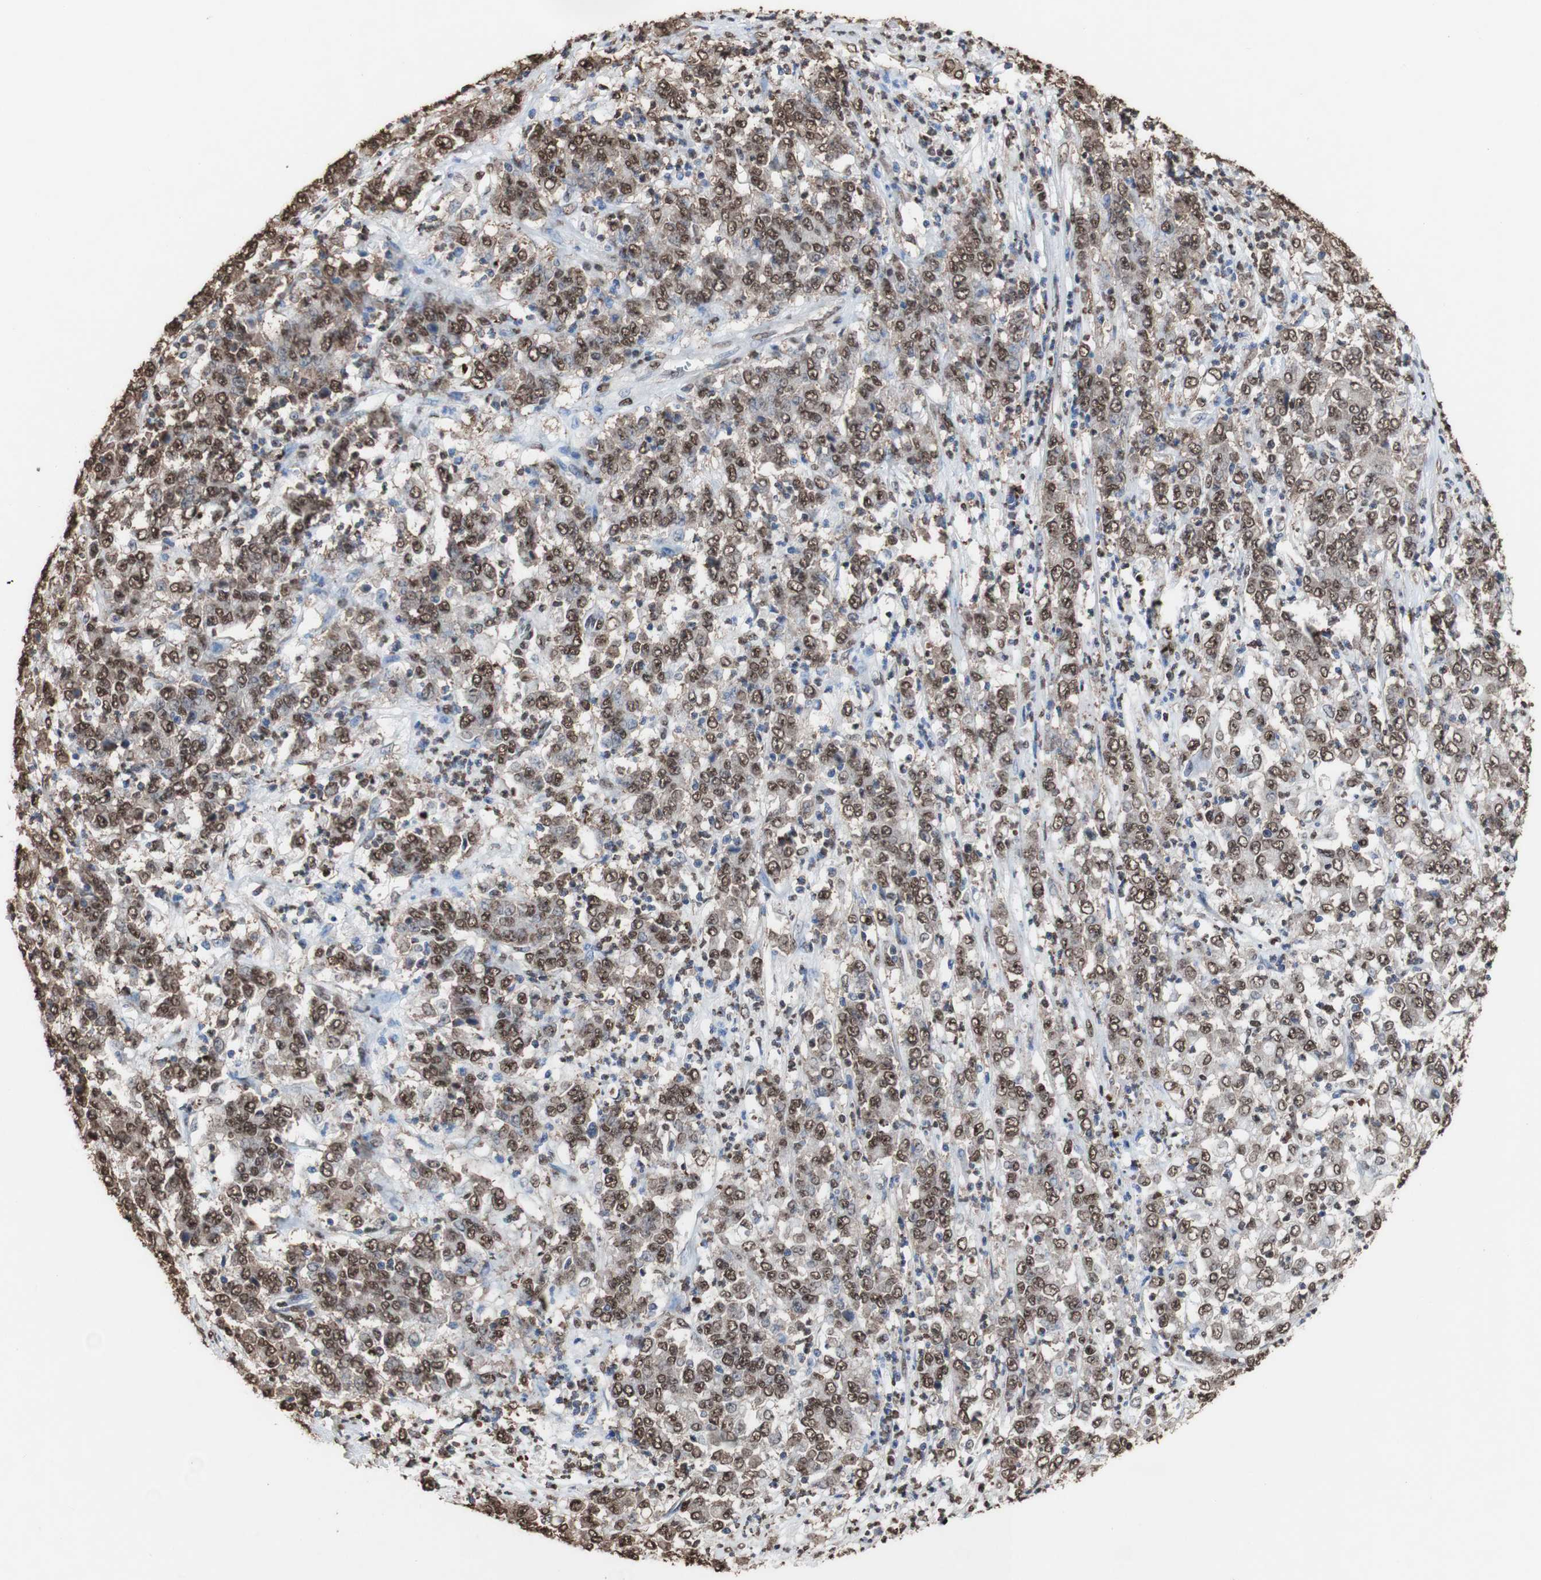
{"staining": {"intensity": "moderate", "quantity": "25%-75%", "location": "cytoplasmic/membranous,nuclear"}, "tissue": "stomach cancer", "cell_type": "Tumor cells", "image_type": "cancer", "snomed": [{"axis": "morphology", "description": "Adenocarcinoma, NOS"}, {"axis": "topography", "description": "Stomach, lower"}], "caption": "A high-resolution image shows IHC staining of stomach adenocarcinoma, which displays moderate cytoplasmic/membranous and nuclear expression in approximately 25%-75% of tumor cells.", "gene": "PIDD1", "patient": {"sex": "female", "age": 71}}